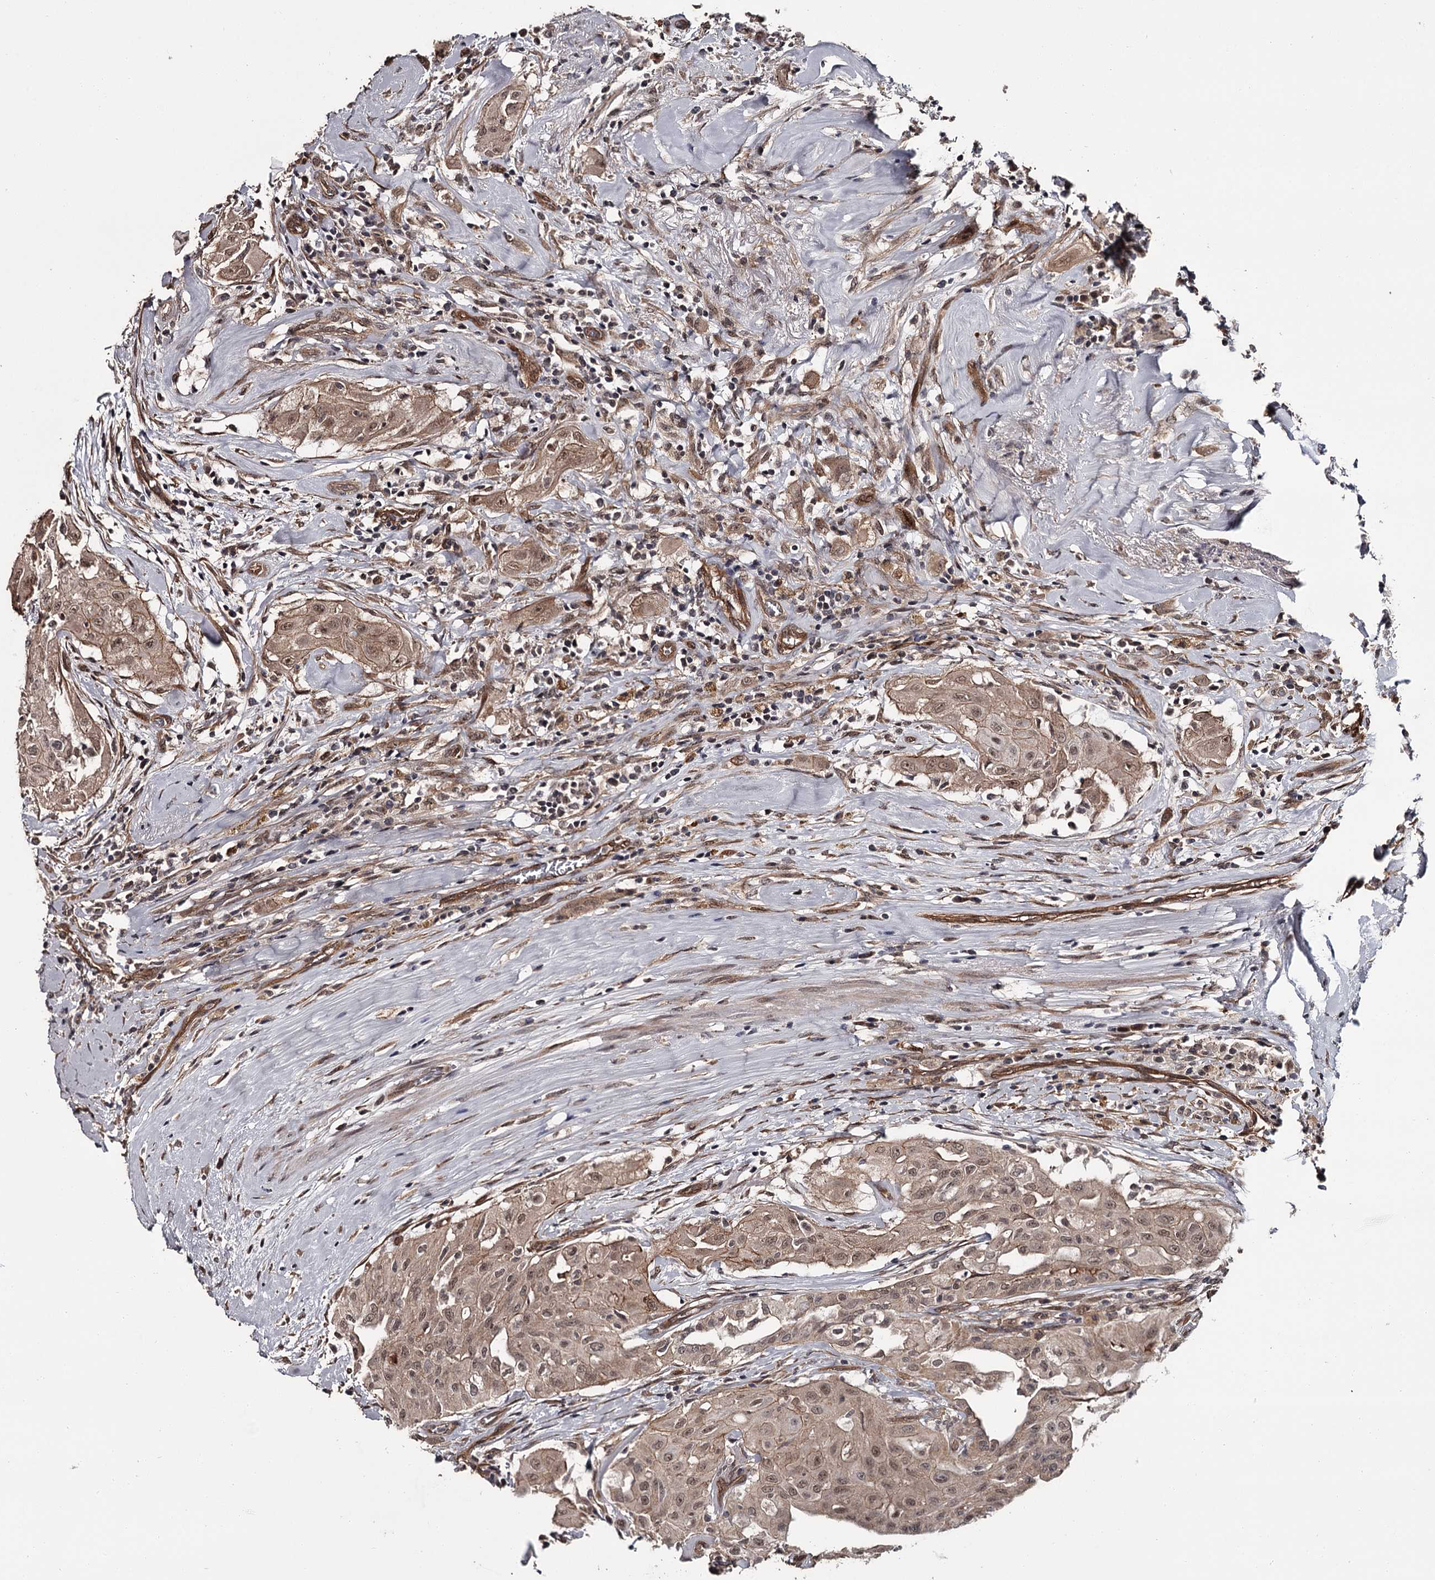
{"staining": {"intensity": "moderate", "quantity": ">75%", "location": "cytoplasmic/membranous,nuclear"}, "tissue": "thyroid cancer", "cell_type": "Tumor cells", "image_type": "cancer", "snomed": [{"axis": "morphology", "description": "Papillary adenocarcinoma, NOS"}, {"axis": "topography", "description": "Thyroid gland"}], "caption": "The image exhibits a brown stain indicating the presence of a protein in the cytoplasmic/membranous and nuclear of tumor cells in thyroid cancer.", "gene": "CDC42EP2", "patient": {"sex": "female", "age": 59}}